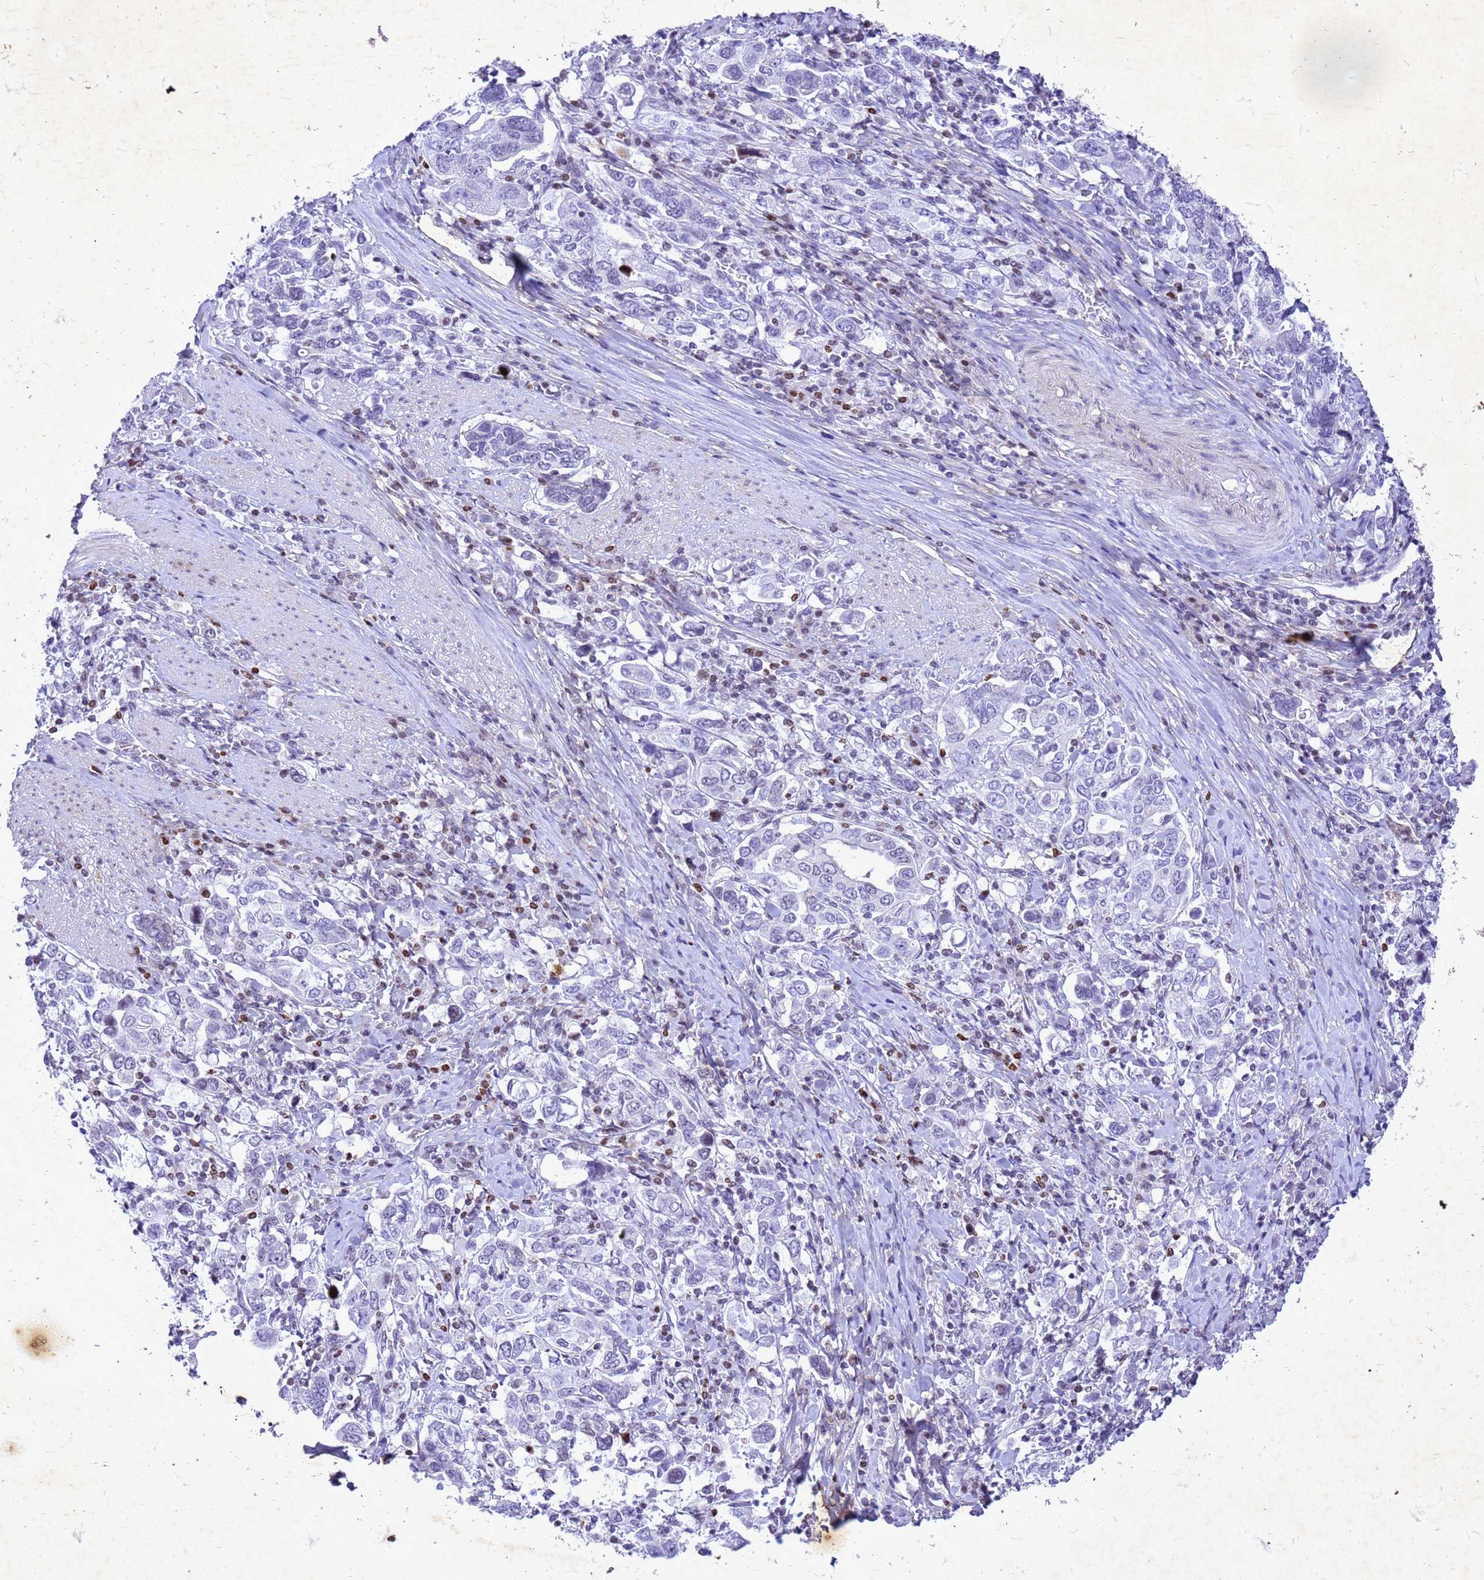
{"staining": {"intensity": "negative", "quantity": "none", "location": "none"}, "tissue": "stomach cancer", "cell_type": "Tumor cells", "image_type": "cancer", "snomed": [{"axis": "morphology", "description": "Adenocarcinoma, NOS"}, {"axis": "topography", "description": "Stomach, upper"}], "caption": "This is a photomicrograph of immunohistochemistry (IHC) staining of stomach cancer (adenocarcinoma), which shows no expression in tumor cells. Brightfield microscopy of immunohistochemistry stained with DAB (brown) and hematoxylin (blue), captured at high magnification.", "gene": "COPS9", "patient": {"sex": "male", "age": 62}}